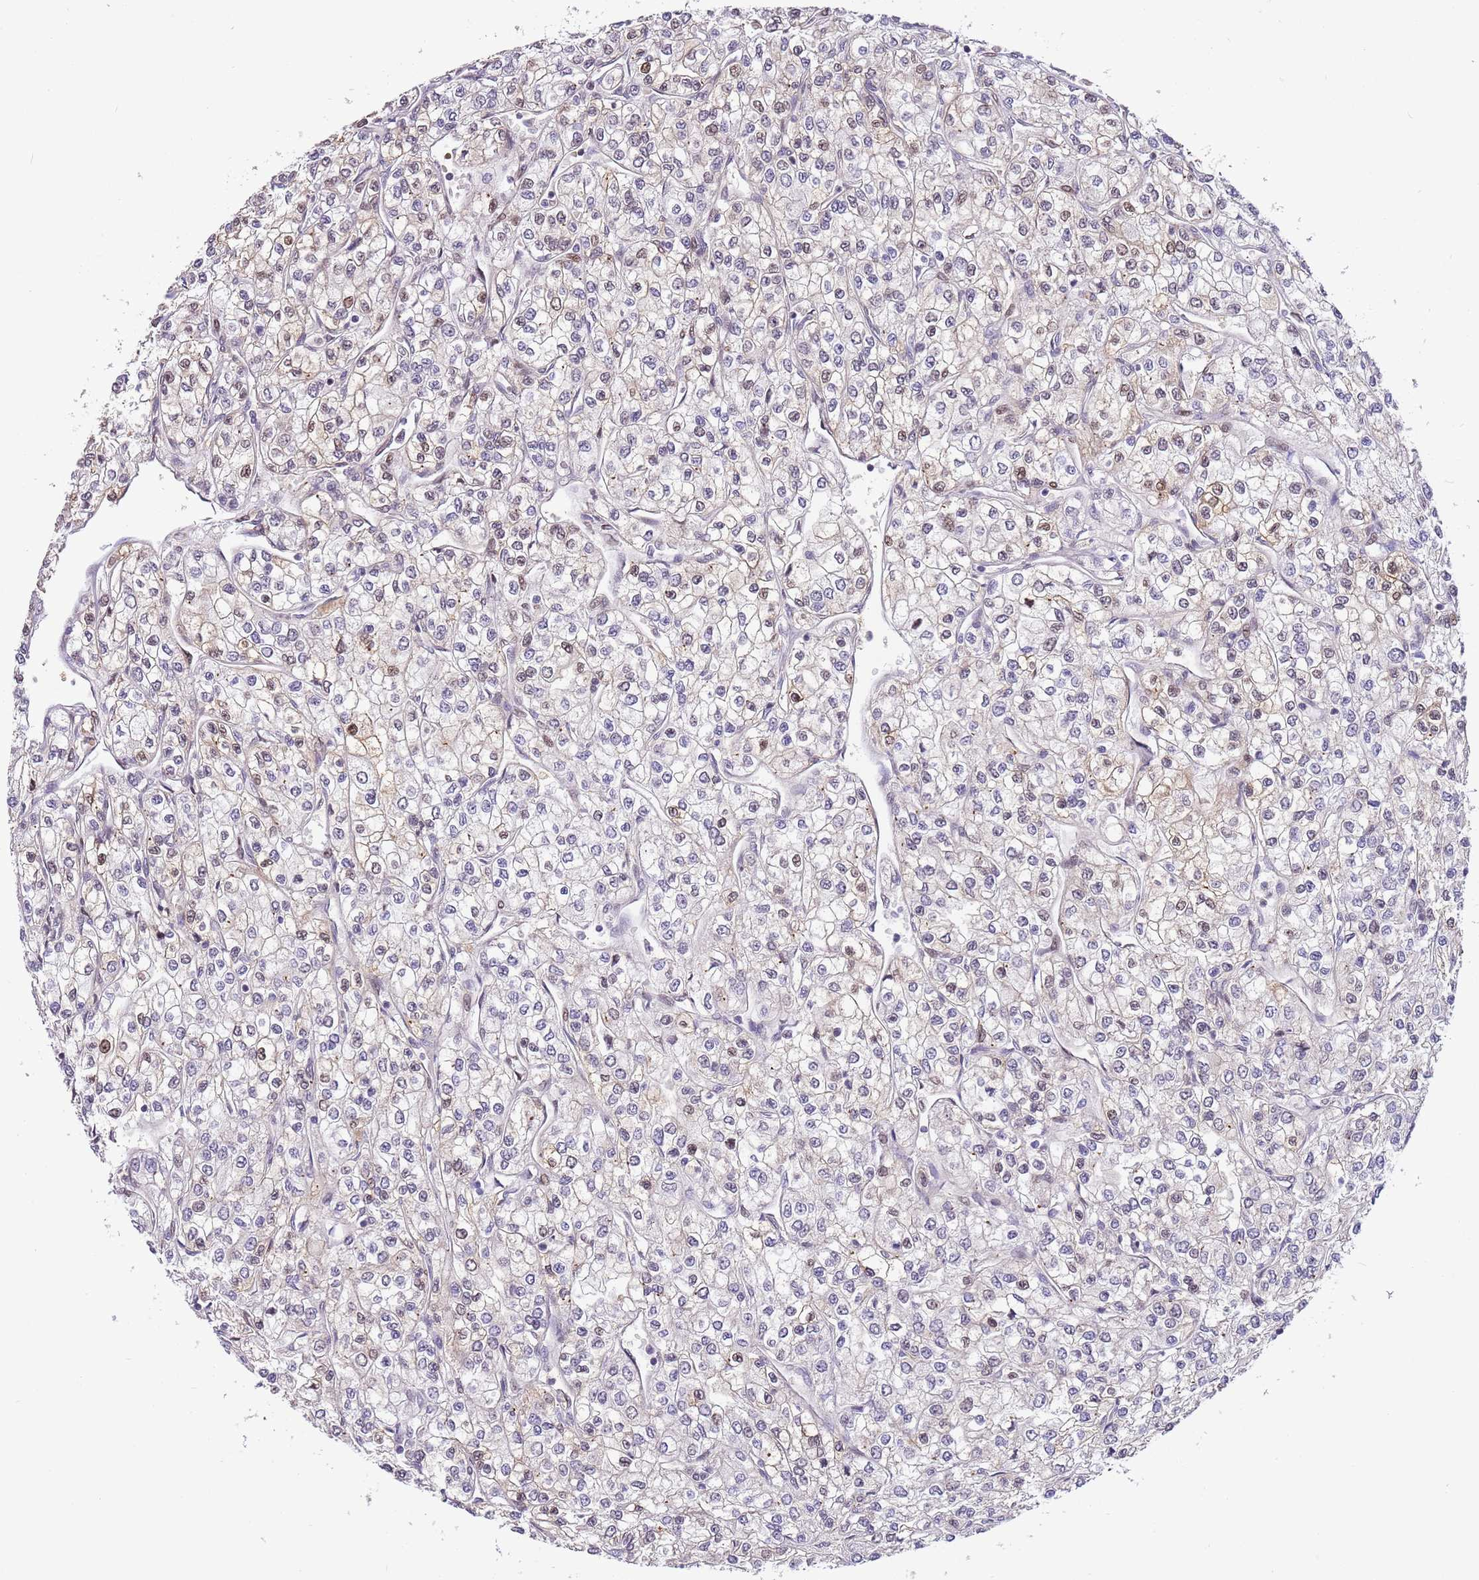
{"staining": {"intensity": "weak", "quantity": "<25%", "location": "nuclear"}, "tissue": "renal cancer", "cell_type": "Tumor cells", "image_type": "cancer", "snomed": [{"axis": "morphology", "description": "Adenocarcinoma, NOS"}, {"axis": "topography", "description": "Kidney"}], "caption": "This is an IHC histopathology image of human adenocarcinoma (renal). There is no expression in tumor cells.", "gene": "RFK", "patient": {"sex": "male", "age": 80}}